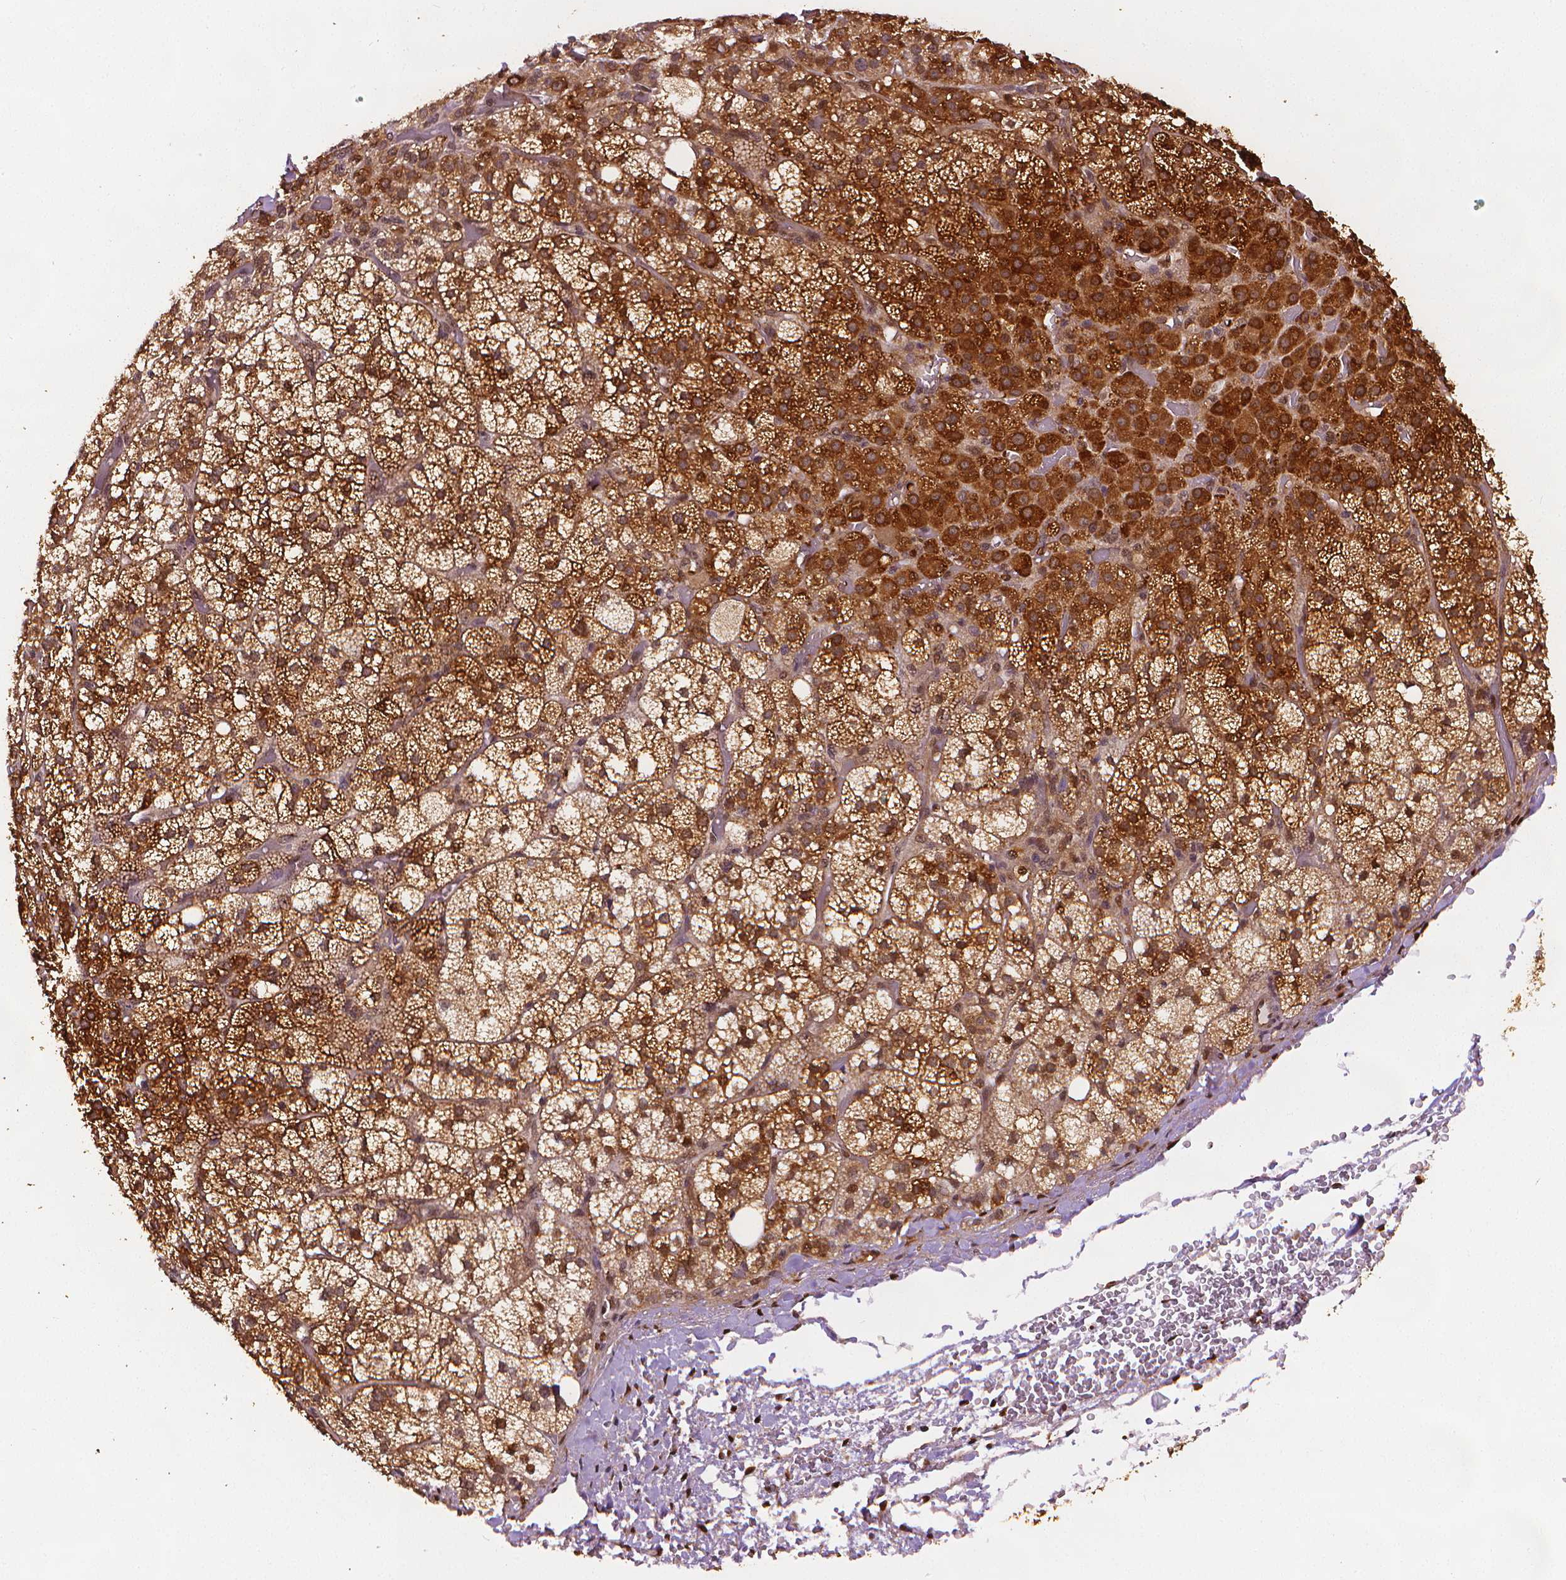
{"staining": {"intensity": "strong", "quantity": ">75%", "location": "cytoplasmic/membranous"}, "tissue": "adrenal gland", "cell_type": "Glandular cells", "image_type": "normal", "snomed": [{"axis": "morphology", "description": "Normal tissue, NOS"}, {"axis": "topography", "description": "Adrenal gland"}], "caption": "The histopathology image demonstrates staining of normal adrenal gland, revealing strong cytoplasmic/membranous protein expression (brown color) within glandular cells.", "gene": "STAT3", "patient": {"sex": "female", "age": 60}}